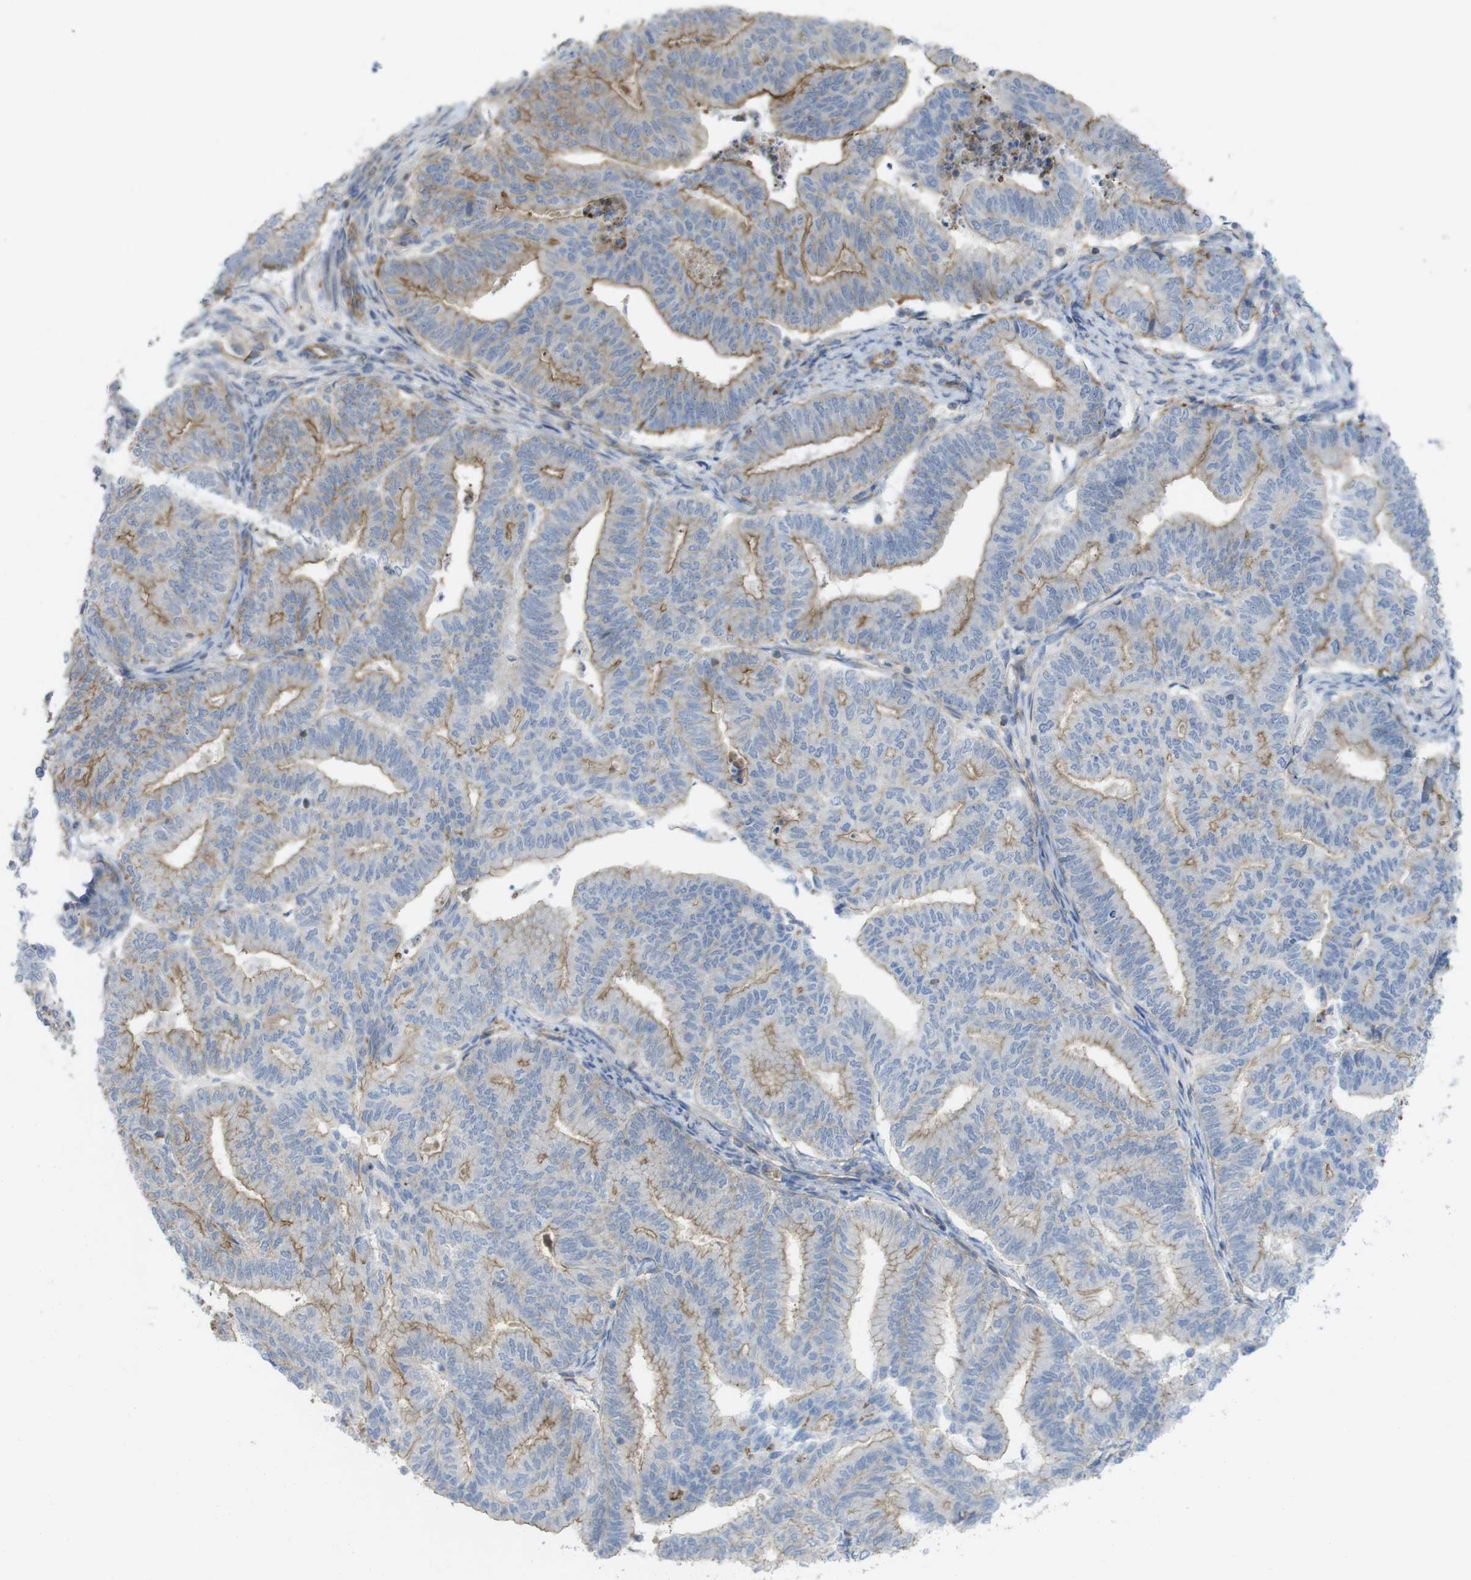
{"staining": {"intensity": "moderate", "quantity": "25%-75%", "location": "cytoplasmic/membranous"}, "tissue": "endometrial cancer", "cell_type": "Tumor cells", "image_type": "cancer", "snomed": [{"axis": "morphology", "description": "Adenocarcinoma, NOS"}, {"axis": "topography", "description": "Endometrium"}], "caption": "Protein staining of endometrial cancer tissue displays moderate cytoplasmic/membranous positivity in about 25%-75% of tumor cells. (IHC, brightfield microscopy, high magnification).", "gene": "PREX2", "patient": {"sex": "female", "age": 79}}